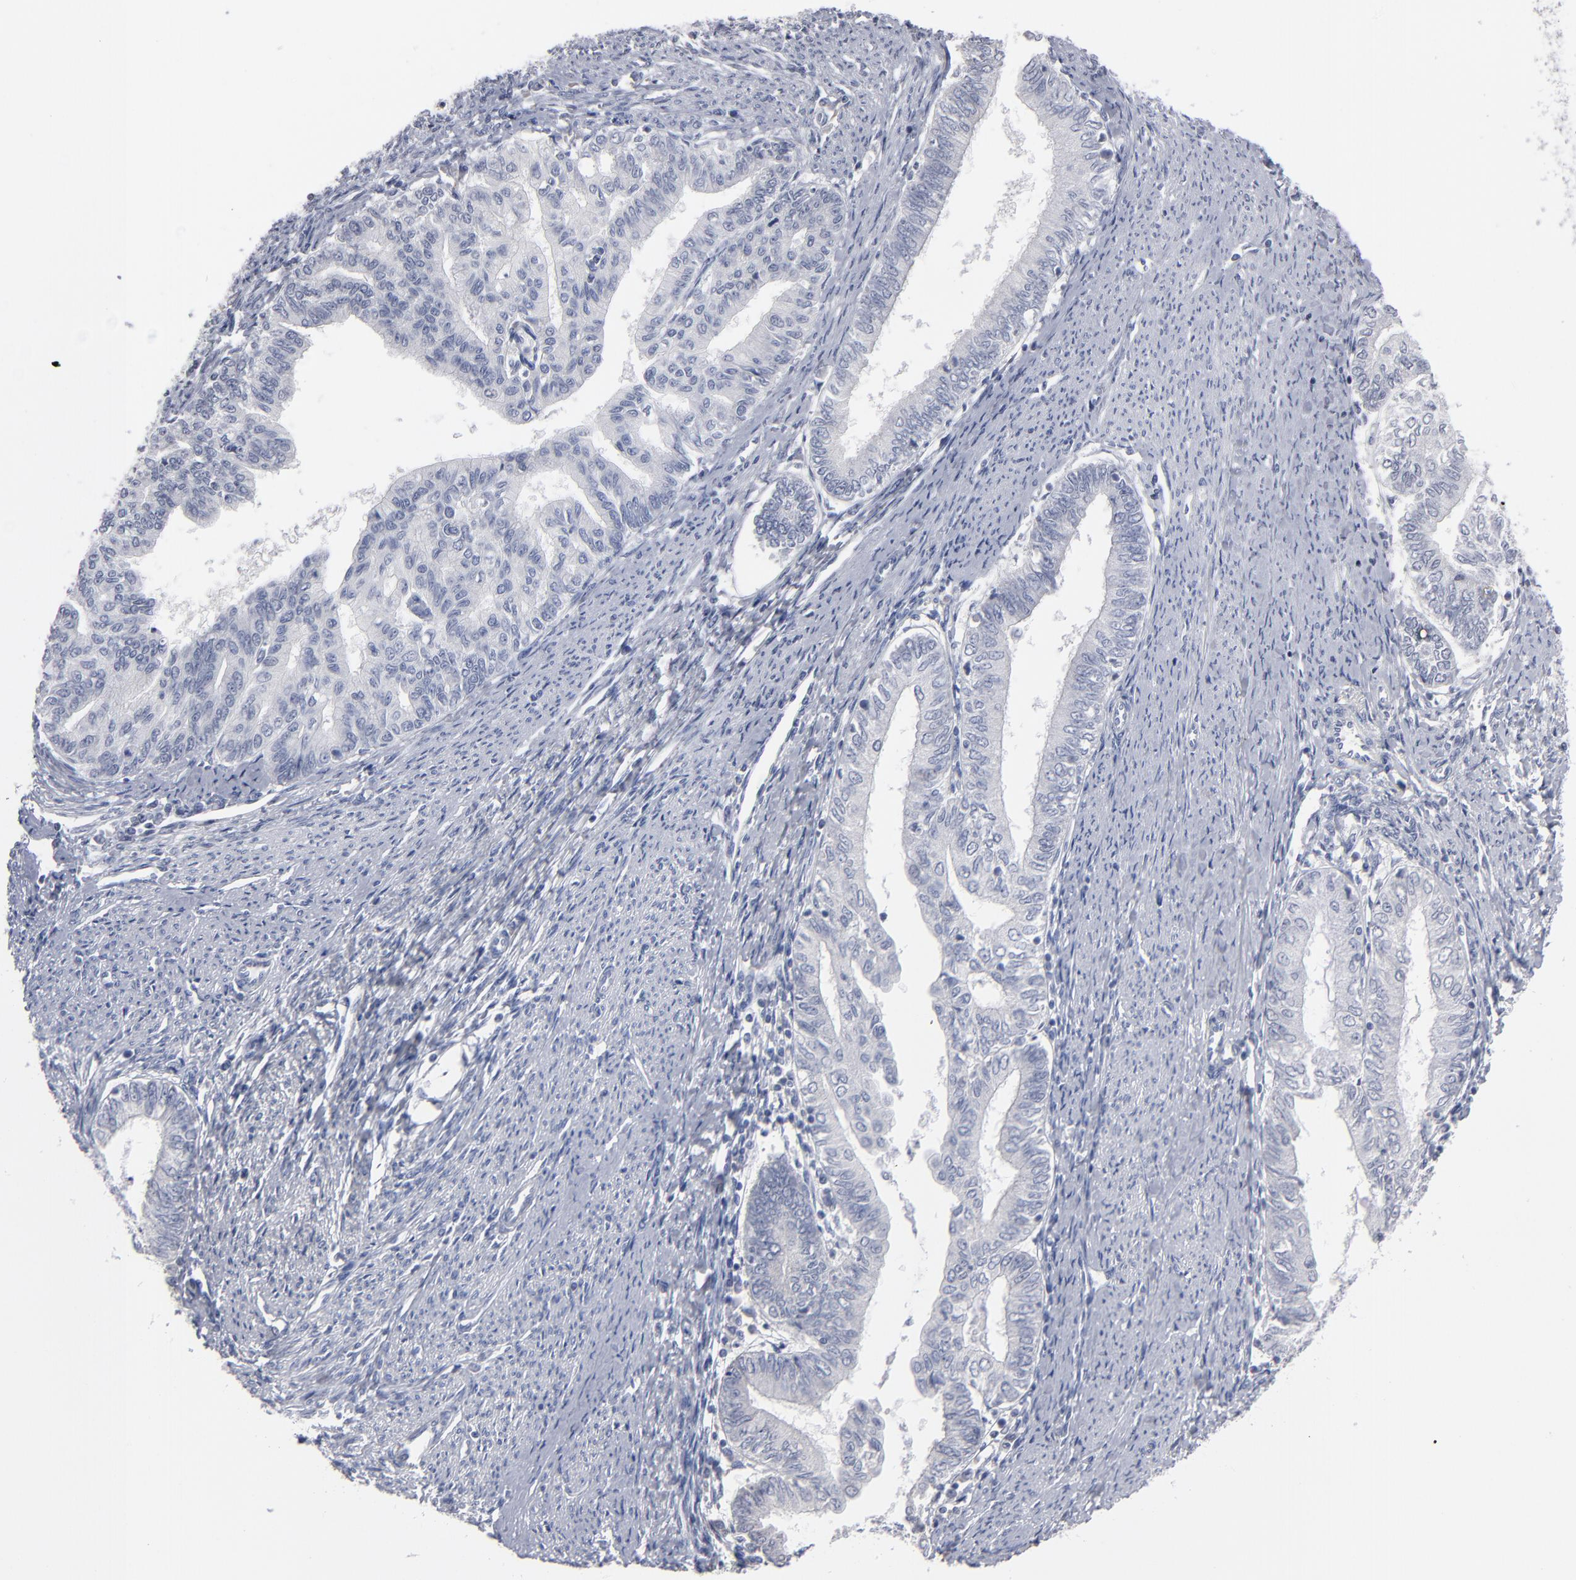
{"staining": {"intensity": "negative", "quantity": "none", "location": "none"}, "tissue": "endometrial cancer", "cell_type": "Tumor cells", "image_type": "cancer", "snomed": [{"axis": "morphology", "description": "Adenocarcinoma, NOS"}, {"axis": "topography", "description": "Endometrium"}], "caption": "Immunohistochemistry histopathology image of adenocarcinoma (endometrial) stained for a protein (brown), which exhibits no positivity in tumor cells.", "gene": "RPH3A", "patient": {"sex": "female", "age": 66}}